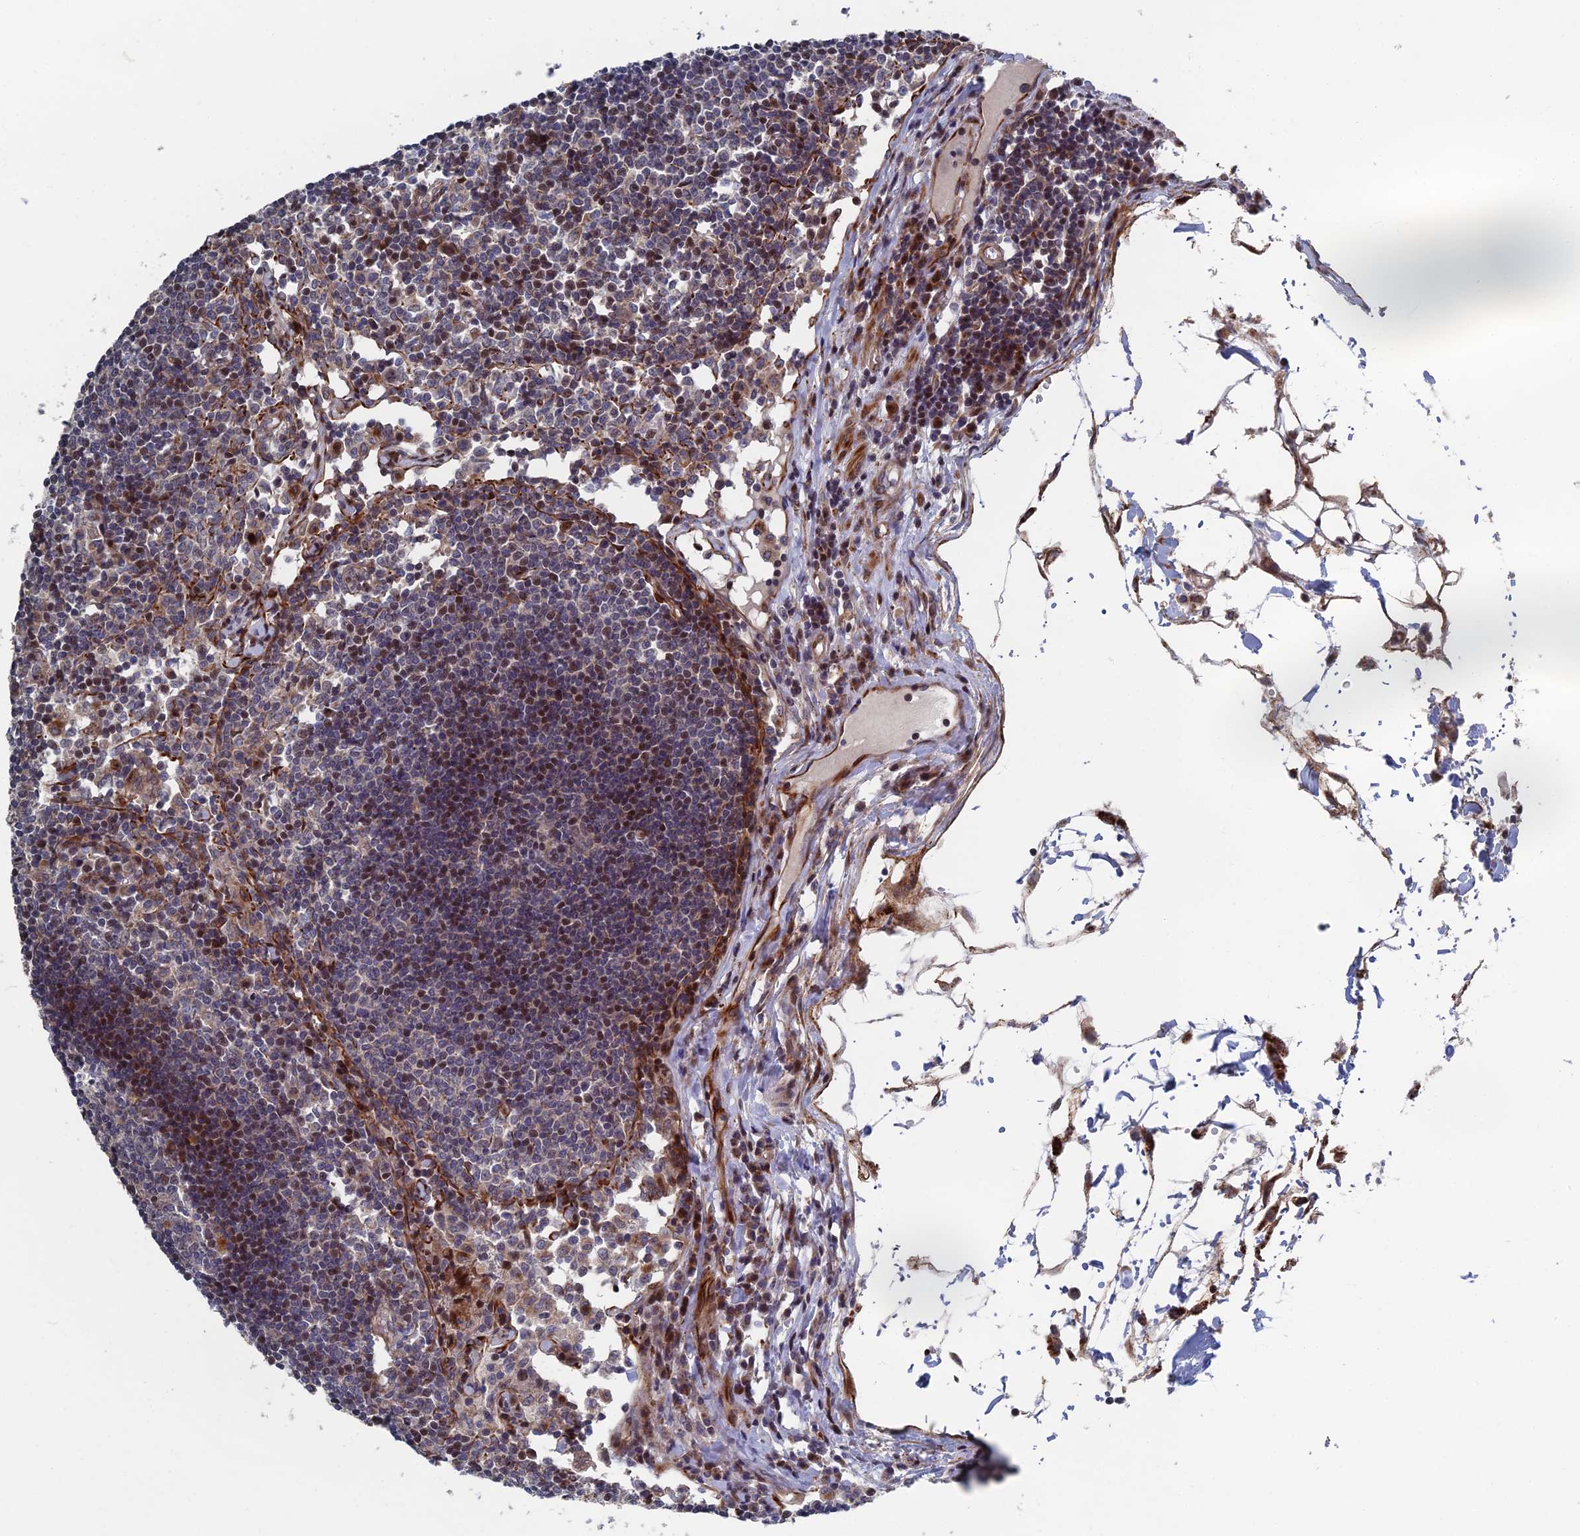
{"staining": {"intensity": "negative", "quantity": "none", "location": "none"}, "tissue": "lymph node", "cell_type": "Germinal center cells", "image_type": "normal", "snomed": [{"axis": "morphology", "description": "Normal tissue, NOS"}, {"axis": "topography", "description": "Lymph node"}], "caption": "Human lymph node stained for a protein using immunohistochemistry demonstrates no positivity in germinal center cells.", "gene": "GTF2IRD1", "patient": {"sex": "female", "age": 55}}